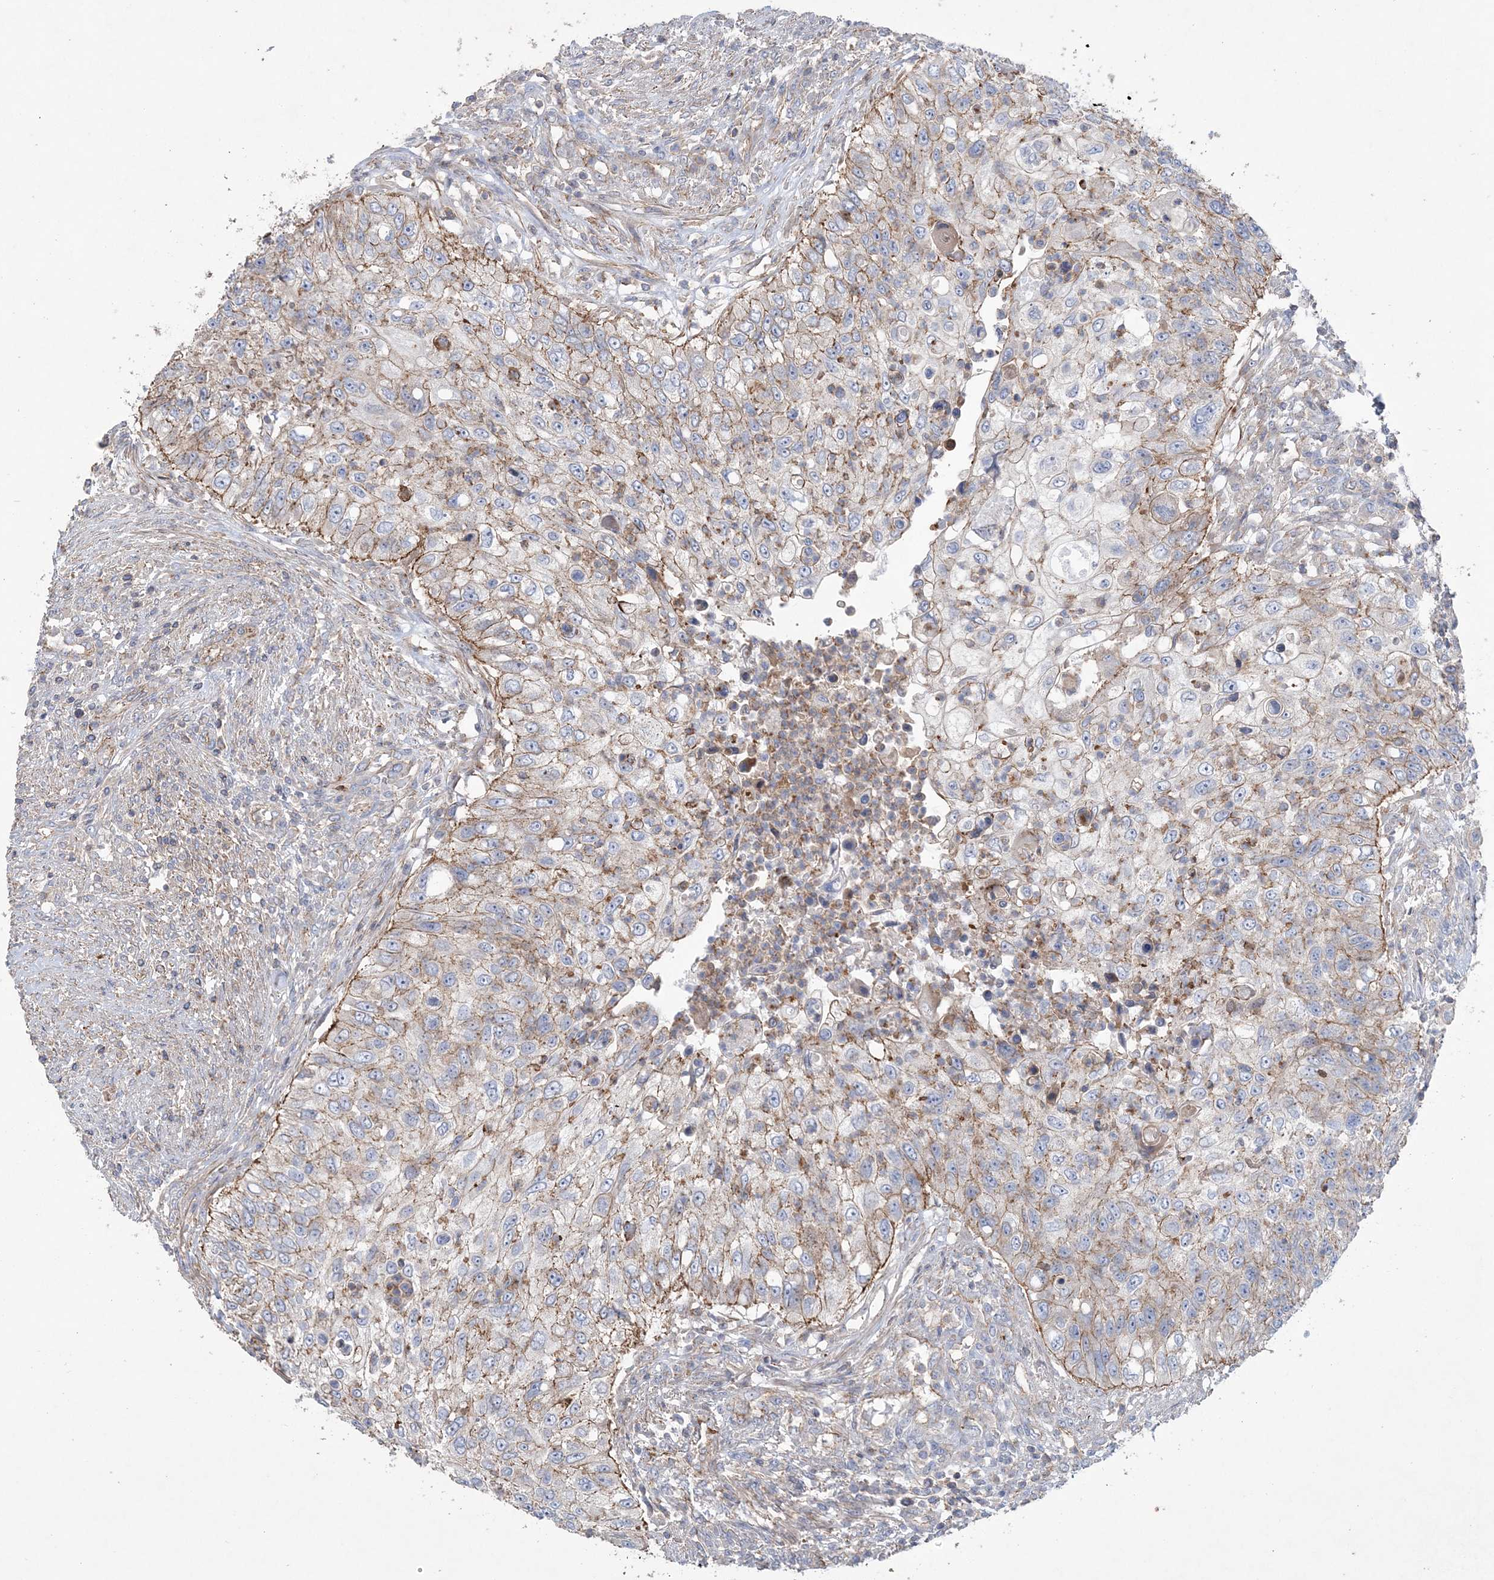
{"staining": {"intensity": "moderate", "quantity": "25%-75%", "location": "cytoplasmic/membranous"}, "tissue": "urothelial cancer", "cell_type": "Tumor cells", "image_type": "cancer", "snomed": [{"axis": "morphology", "description": "Urothelial carcinoma, High grade"}, {"axis": "topography", "description": "Urinary bladder"}], "caption": "This image displays urothelial carcinoma (high-grade) stained with immunohistochemistry to label a protein in brown. The cytoplasmic/membranous of tumor cells show moderate positivity for the protein. Nuclei are counter-stained blue.", "gene": "PIGC", "patient": {"sex": "female", "age": 60}}